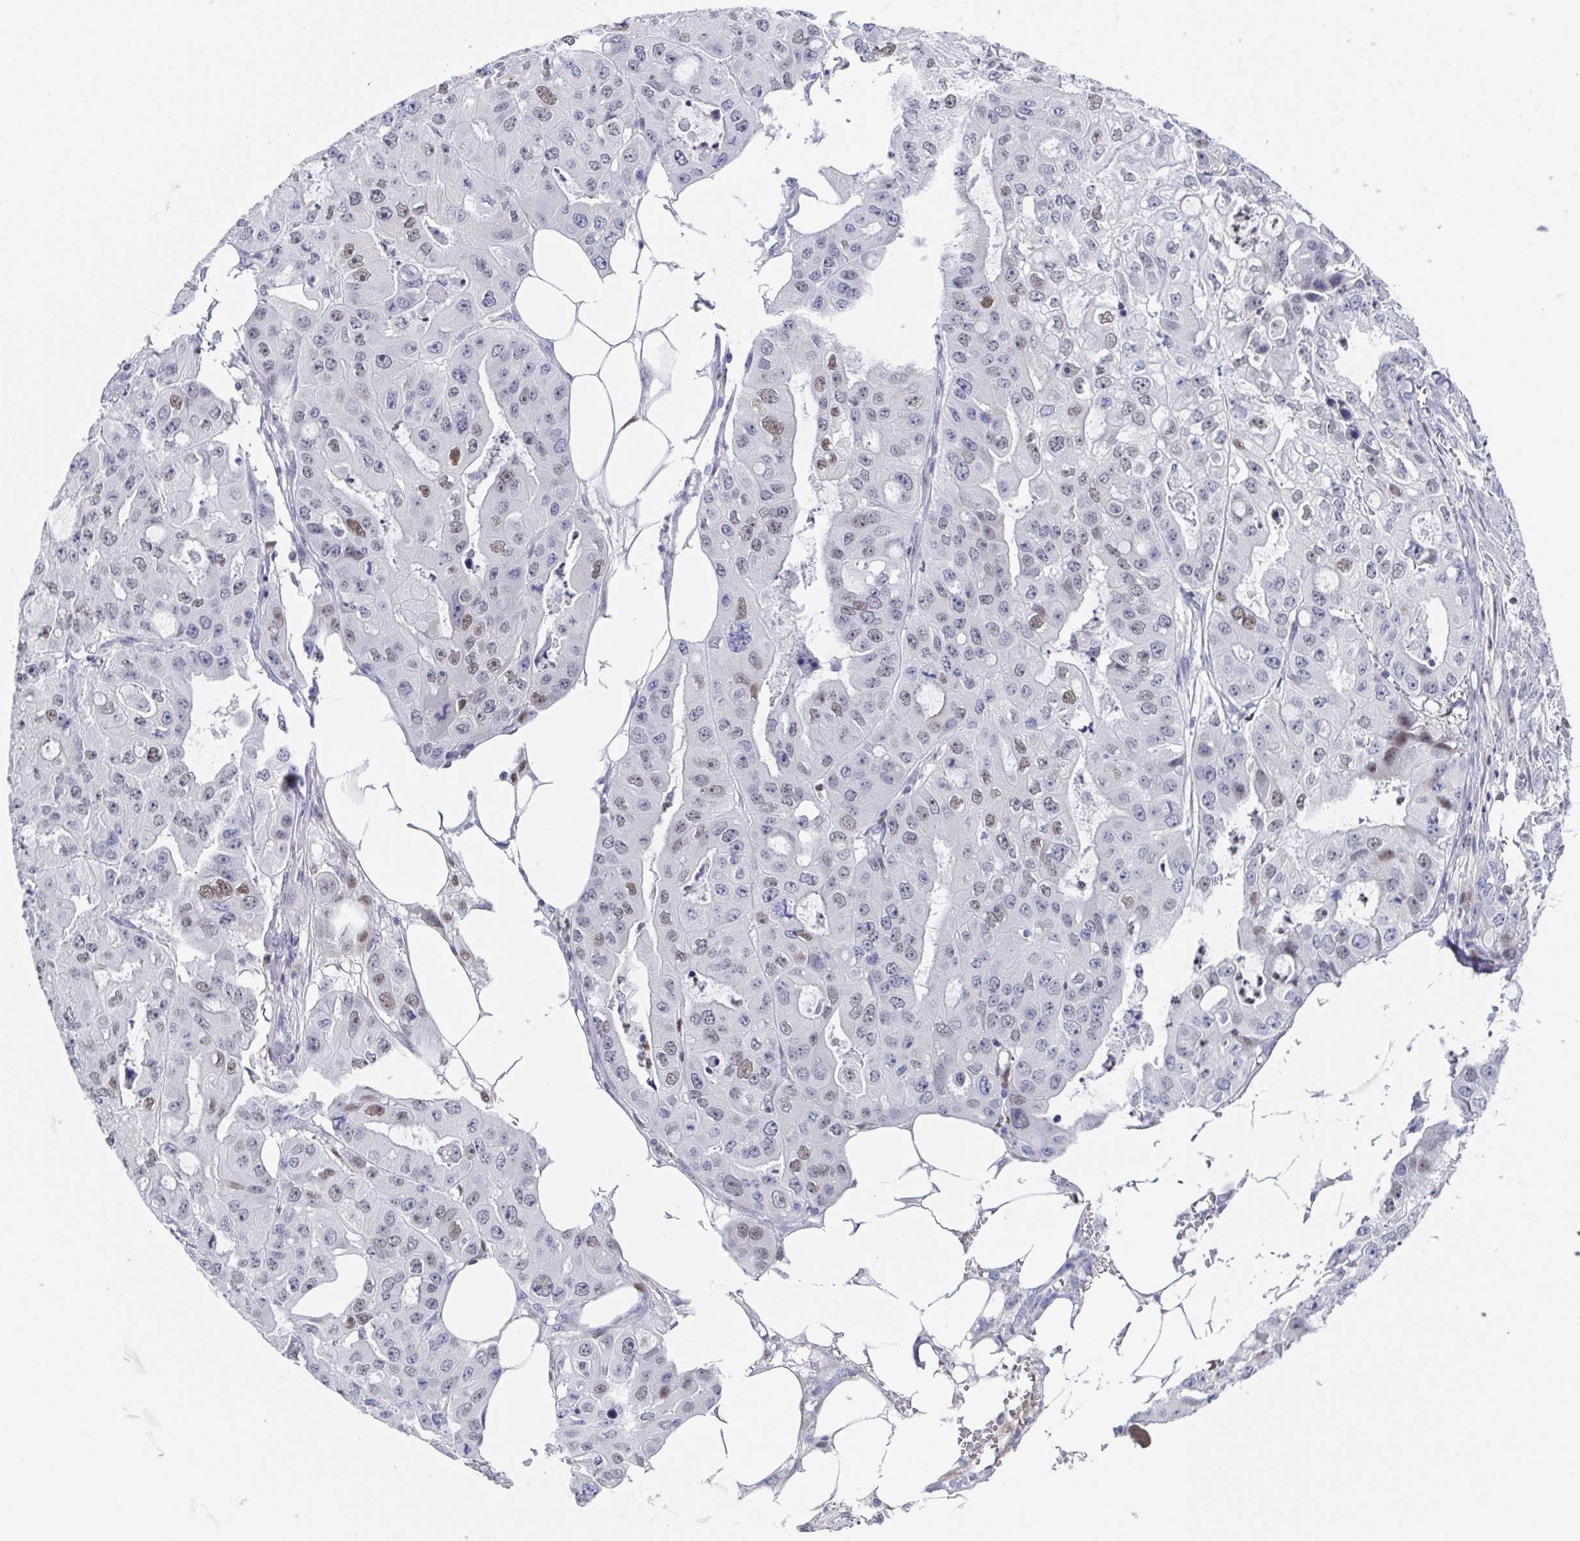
{"staining": {"intensity": "weak", "quantity": "<25%", "location": "nuclear"}, "tissue": "ovarian cancer", "cell_type": "Tumor cells", "image_type": "cancer", "snomed": [{"axis": "morphology", "description": "Cystadenocarcinoma, serous, NOS"}, {"axis": "topography", "description": "Ovary"}], "caption": "Immunohistochemical staining of human ovarian cancer reveals no significant expression in tumor cells.", "gene": "PBOV1", "patient": {"sex": "female", "age": 56}}